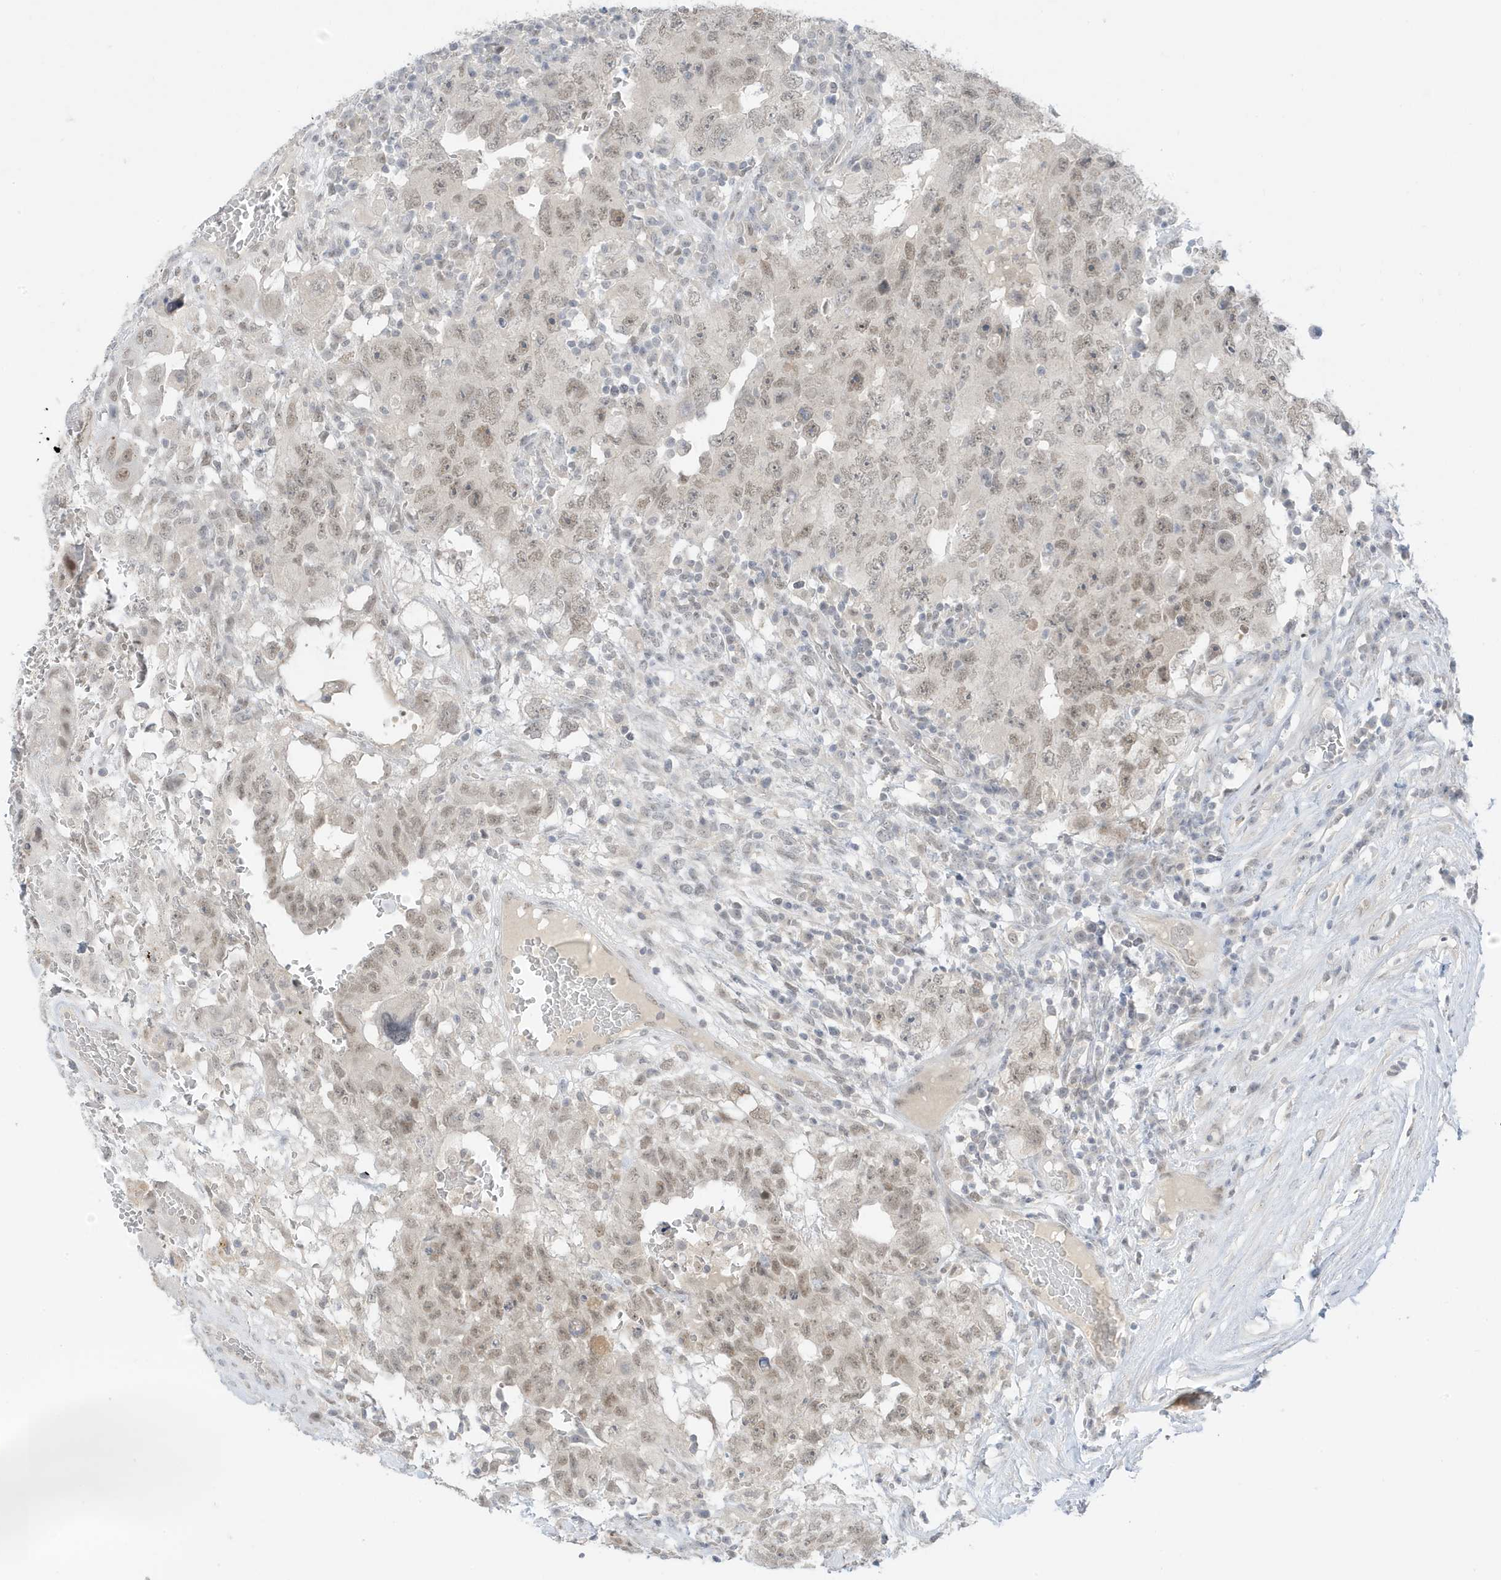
{"staining": {"intensity": "weak", "quantity": "25%-75%", "location": "nuclear"}, "tissue": "testis cancer", "cell_type": "Tumor cells", "image_type": "cancer", "snomed": [{"axis": "morphology", "description": "Carcinoma, Embryonal, NOS"}, {"axis": "topography", "description": "Testis"}], "caption": "IHC staining of testis embryonal carcinoma, which shows low levels of weak nuclear expression in about 25%-75% of tumor cells indicating weak nuclear protein positivity. The staining was performed using DAB (brown) for protein detection and nuclei were counterstained in hematoxylin (blue).", "gene": "MSL3", "patient": {"sex": "male", "age": 26}}